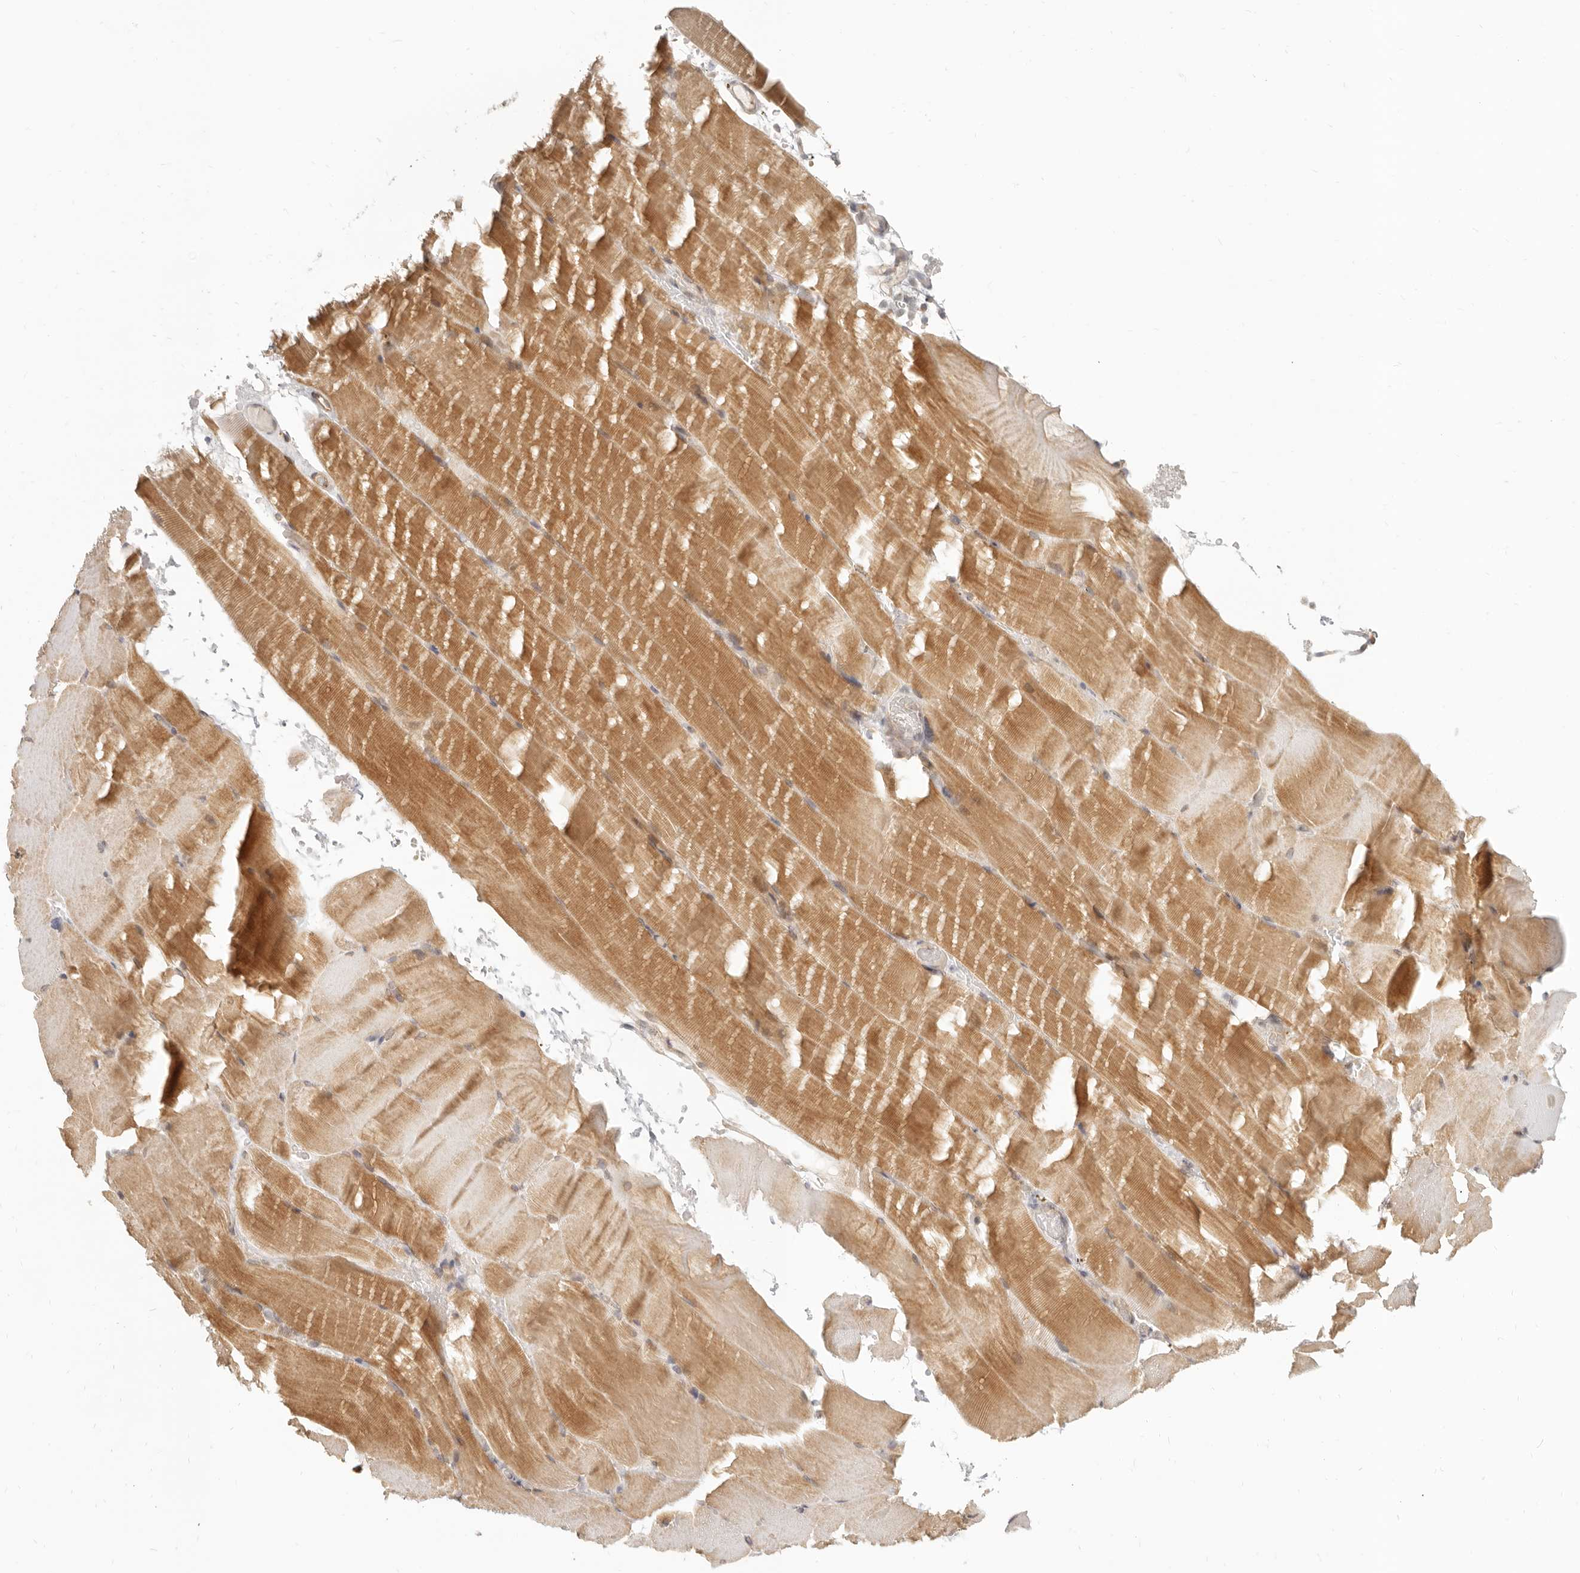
{"staining": {"intensity": "moderate", "quantity": ">75%", "location": "cytoplasmic/membranous"}, "tissue": "skeletal muscle", "cell_type": "Myocytes", "image_type": "normal", "snomed": [{"axis": "morphology", "description": "Normal tissue, NOS"}, {"axis": "topography", "description": "Skeletal muscle"}, {"axis": "topography", "description": "Parathyroid gland"}], "caption": "Protein staining by immunohistochemistry shows moderate cytoplasmic/membranous staining in approximately >75% of myocytes in unremarkable skeletal muscle. (brown staining indicates protein expression, while blue staining denotes nuclei).", "gene": "TUFT1", "patient": {"sex": "female", "age": 37}}